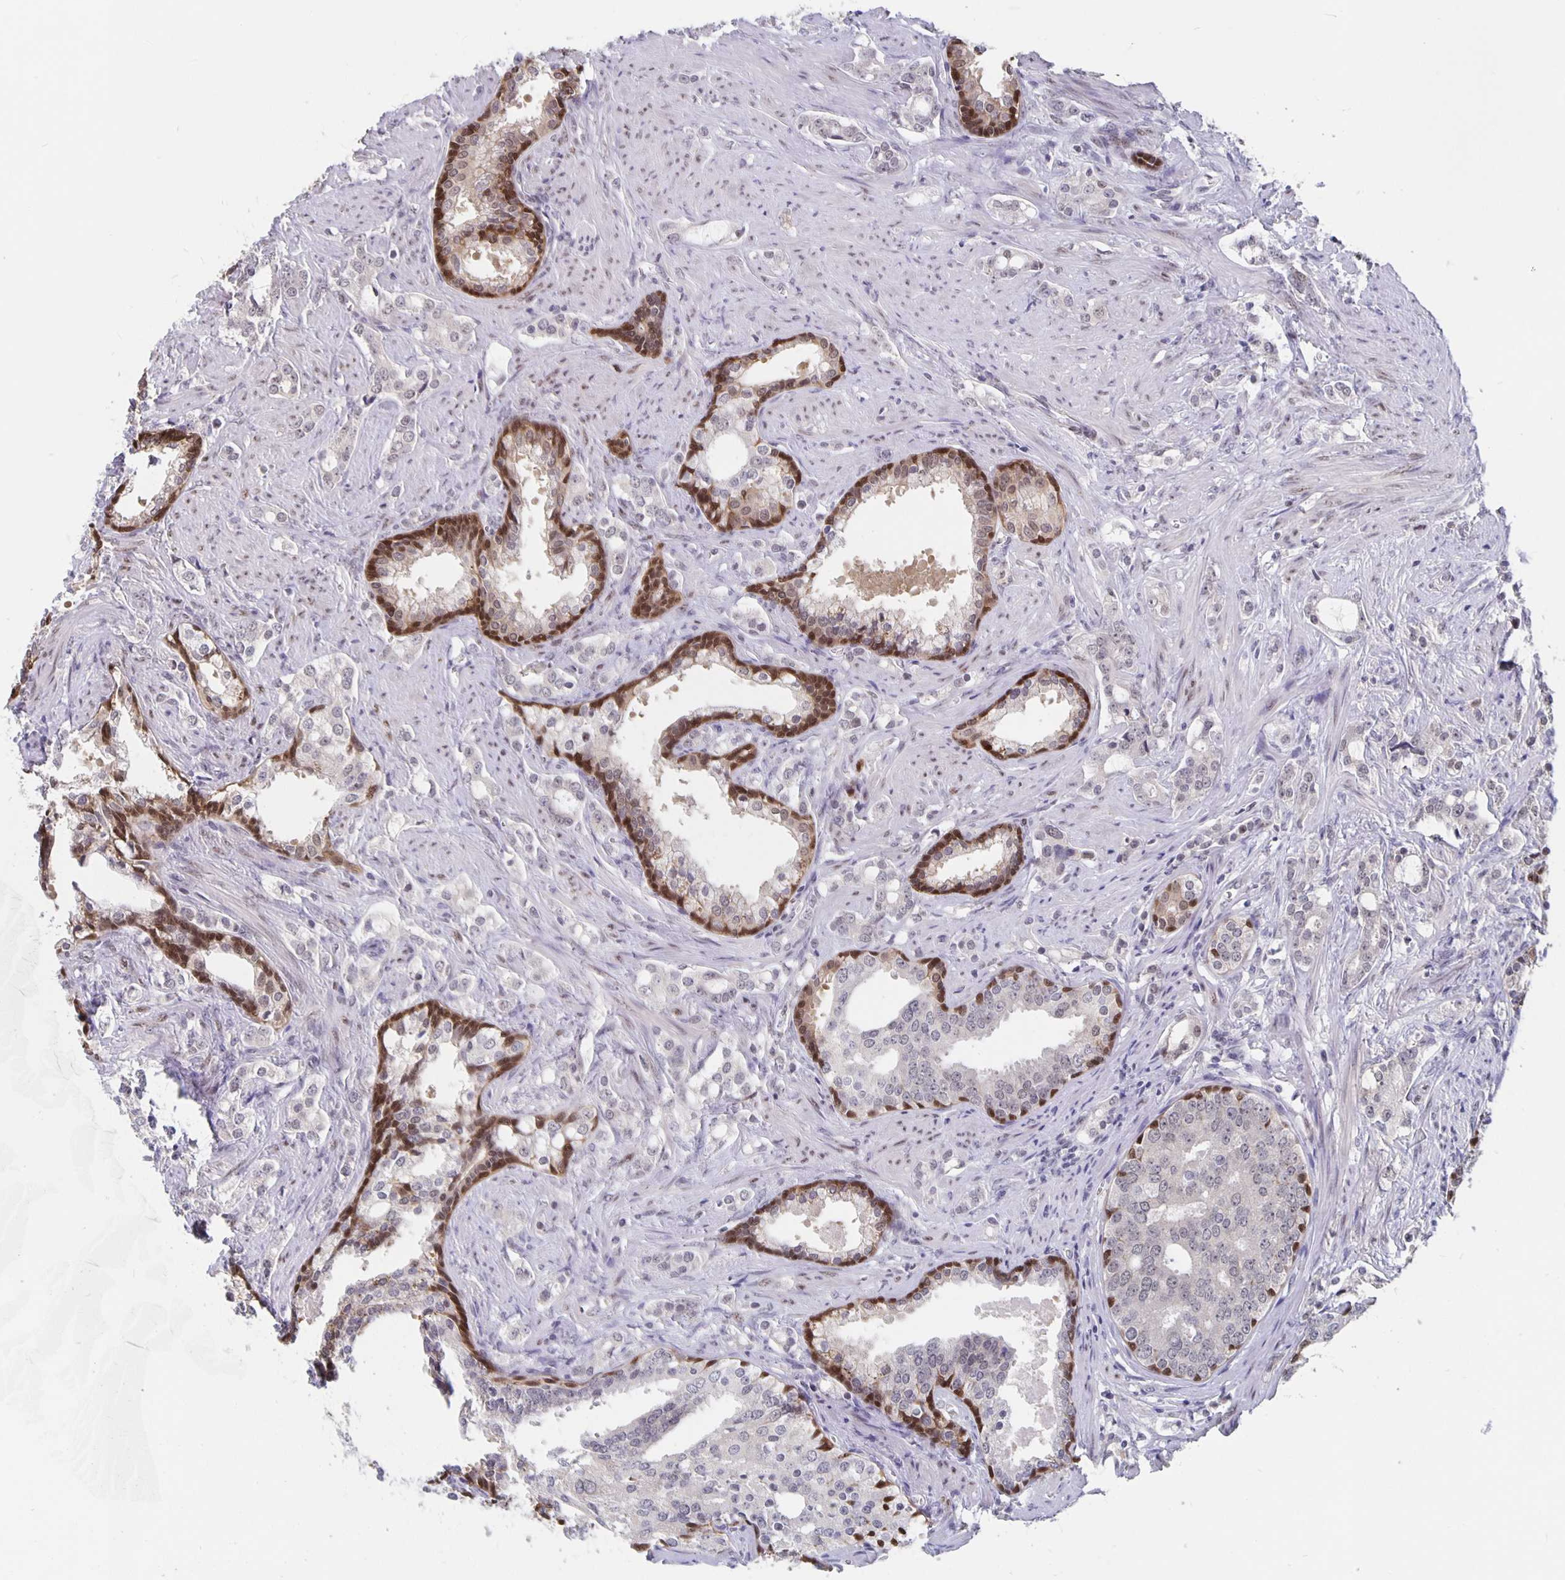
{"staining": {"intensity": "weak", "quantity": "<25%", "location": "nuclear"}, "tissue": "prostate cancer", "cell_type": "Tumor cells", "image_type": "cancer", "snomed": [{"axis": "morphology", "description": "Adenocarcinoma, Medium grade"}, {"axis": "topography", "description": "Prostate"}], "caption": "This is a image of immunohistochemistry (IHC) staining of prostate cancer, which shows no positivity in tumor cells.", "gene": "ZNF691", "patient": {"sex": "male", "age": 57}}